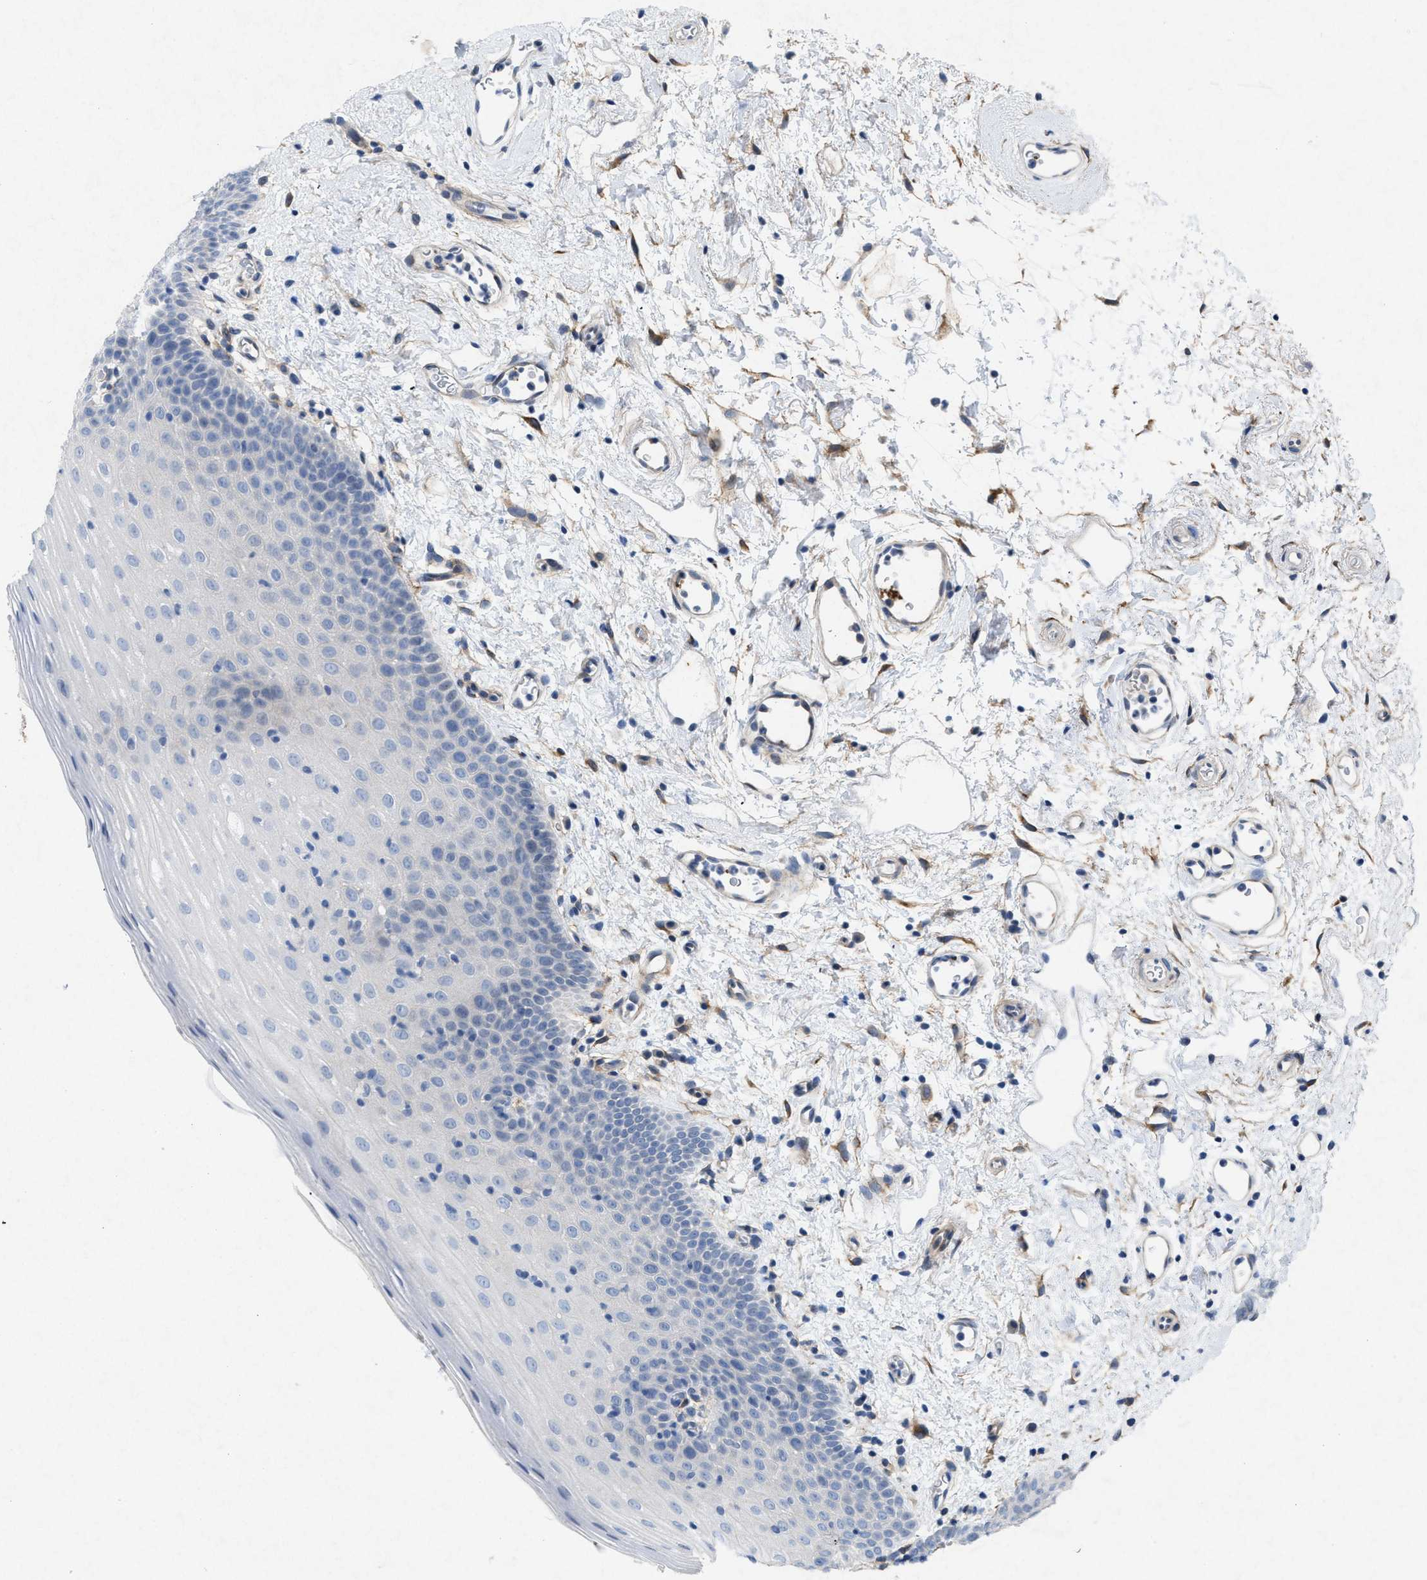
{"staining": {"intensity": "negative", "quantity": "none", "location": "none"}, "tissue": "oral mucosa", "cell_type": "Squamous epithelial cells", "image_type": "normal", "snomed": [{"axis": "morphology", "description": "Normal tissue, NOS"}, {"axis": "topography", "description": "Oral tissue"}], "caption": "The micrograph exhibits no significant staining in squamous epithelial cells of oral mucosa. (DAB immunohistochemistry (IHC), high magnification).", "gene": "PDGFRA", "patient": {"sex": "male", "age": 66}}